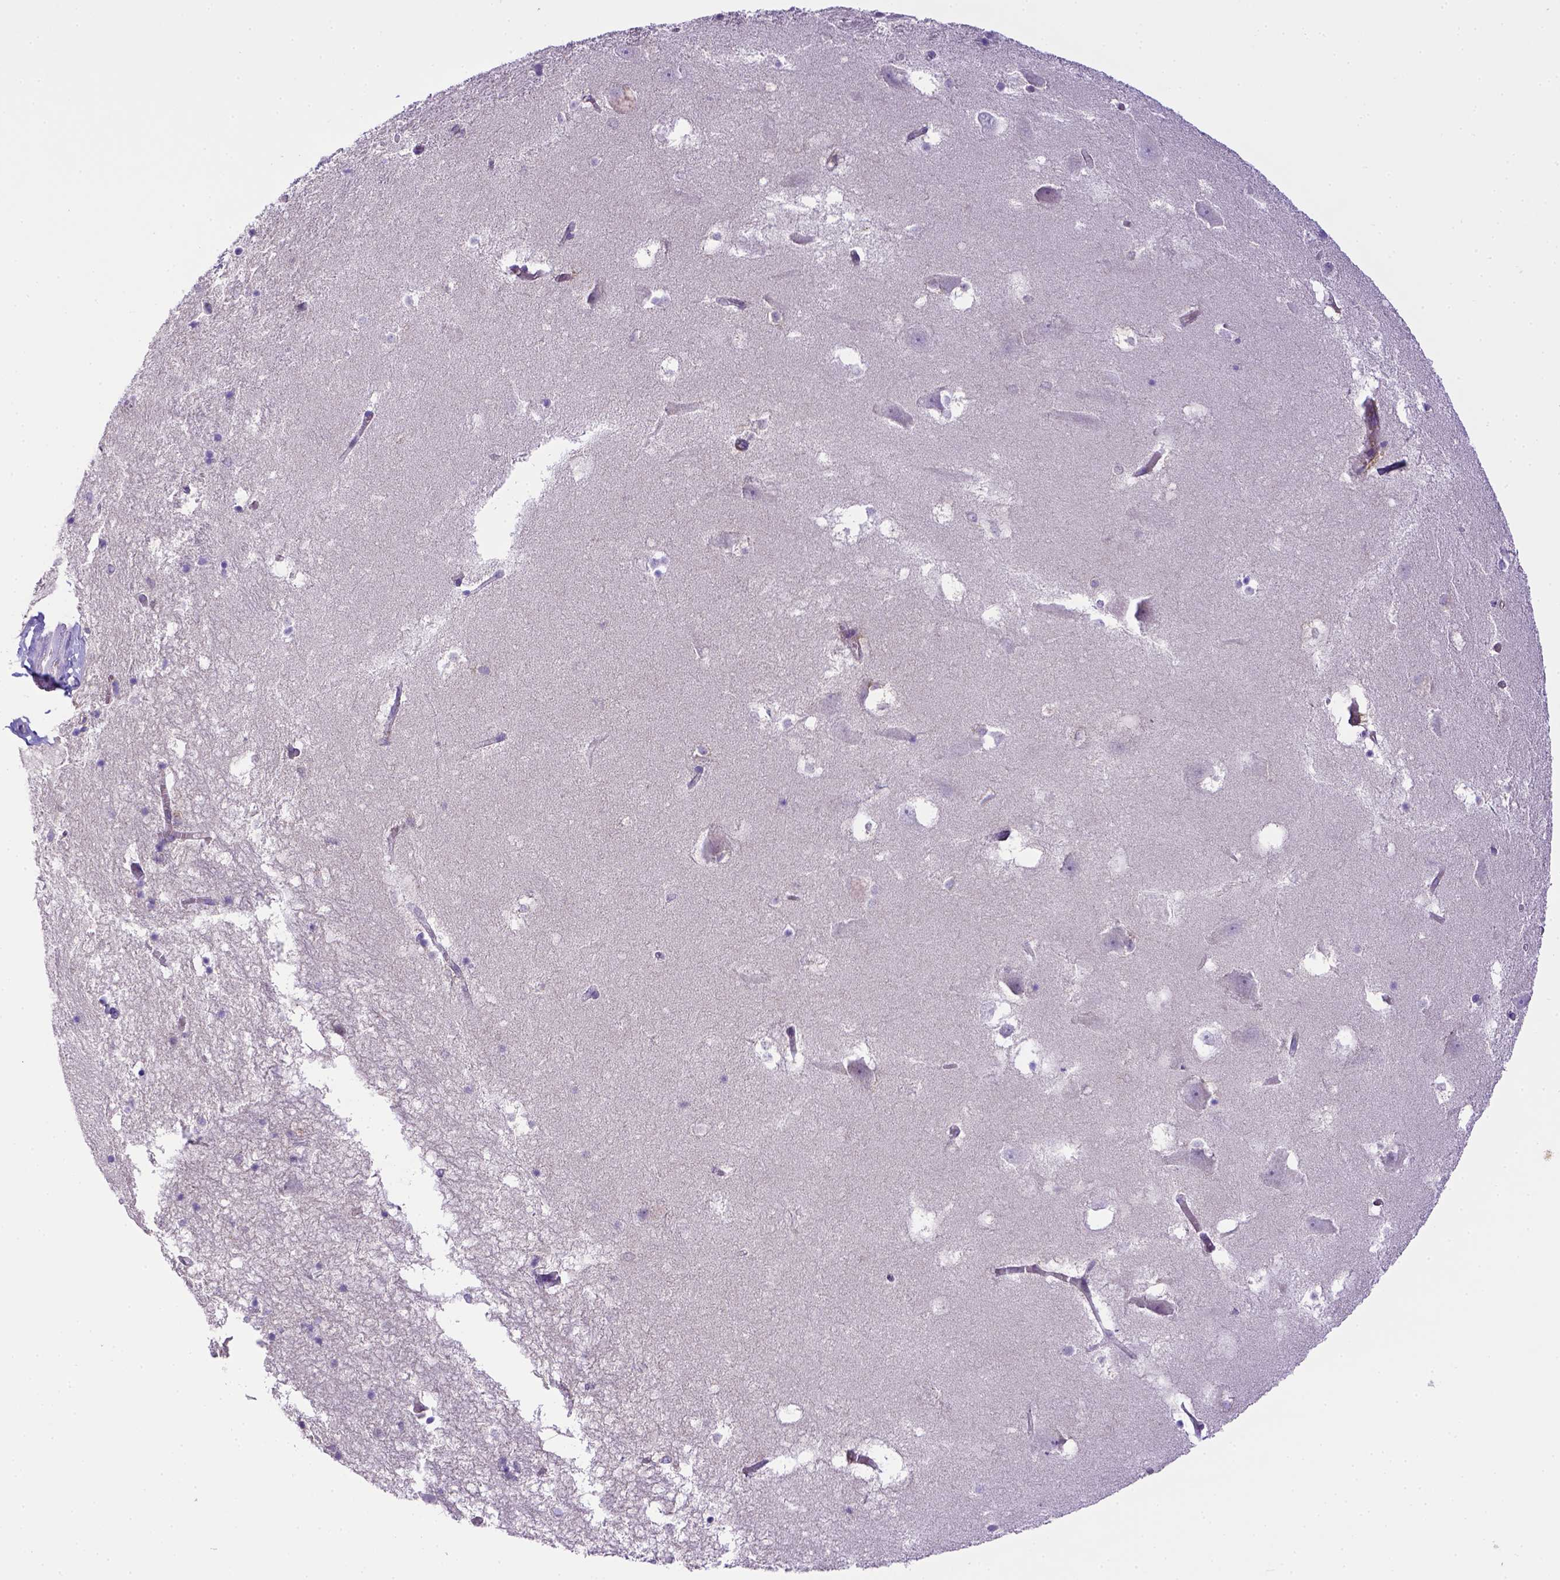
{"staining": {"intensity": "negative", "quantity": "none", "location": "none"}, "tissue": "hippocampus", "cell_type": "Glial cells", "image_type": "normal", "snomed": [{"axis": "morphology", "description": "Normal tissue, NOS"}, {"axis": "topography", "description": "Hippocampus"}], "caption": "Immunohistochemistry micrograph of unremarkable human hippocampus stained for a protein (brown), which displays no staining in glial cells. (DAB IHC visualized using brightfield microscopy, high magnification).", "gene": "CD40", "patient": {"sex": "male", "age": 58}}